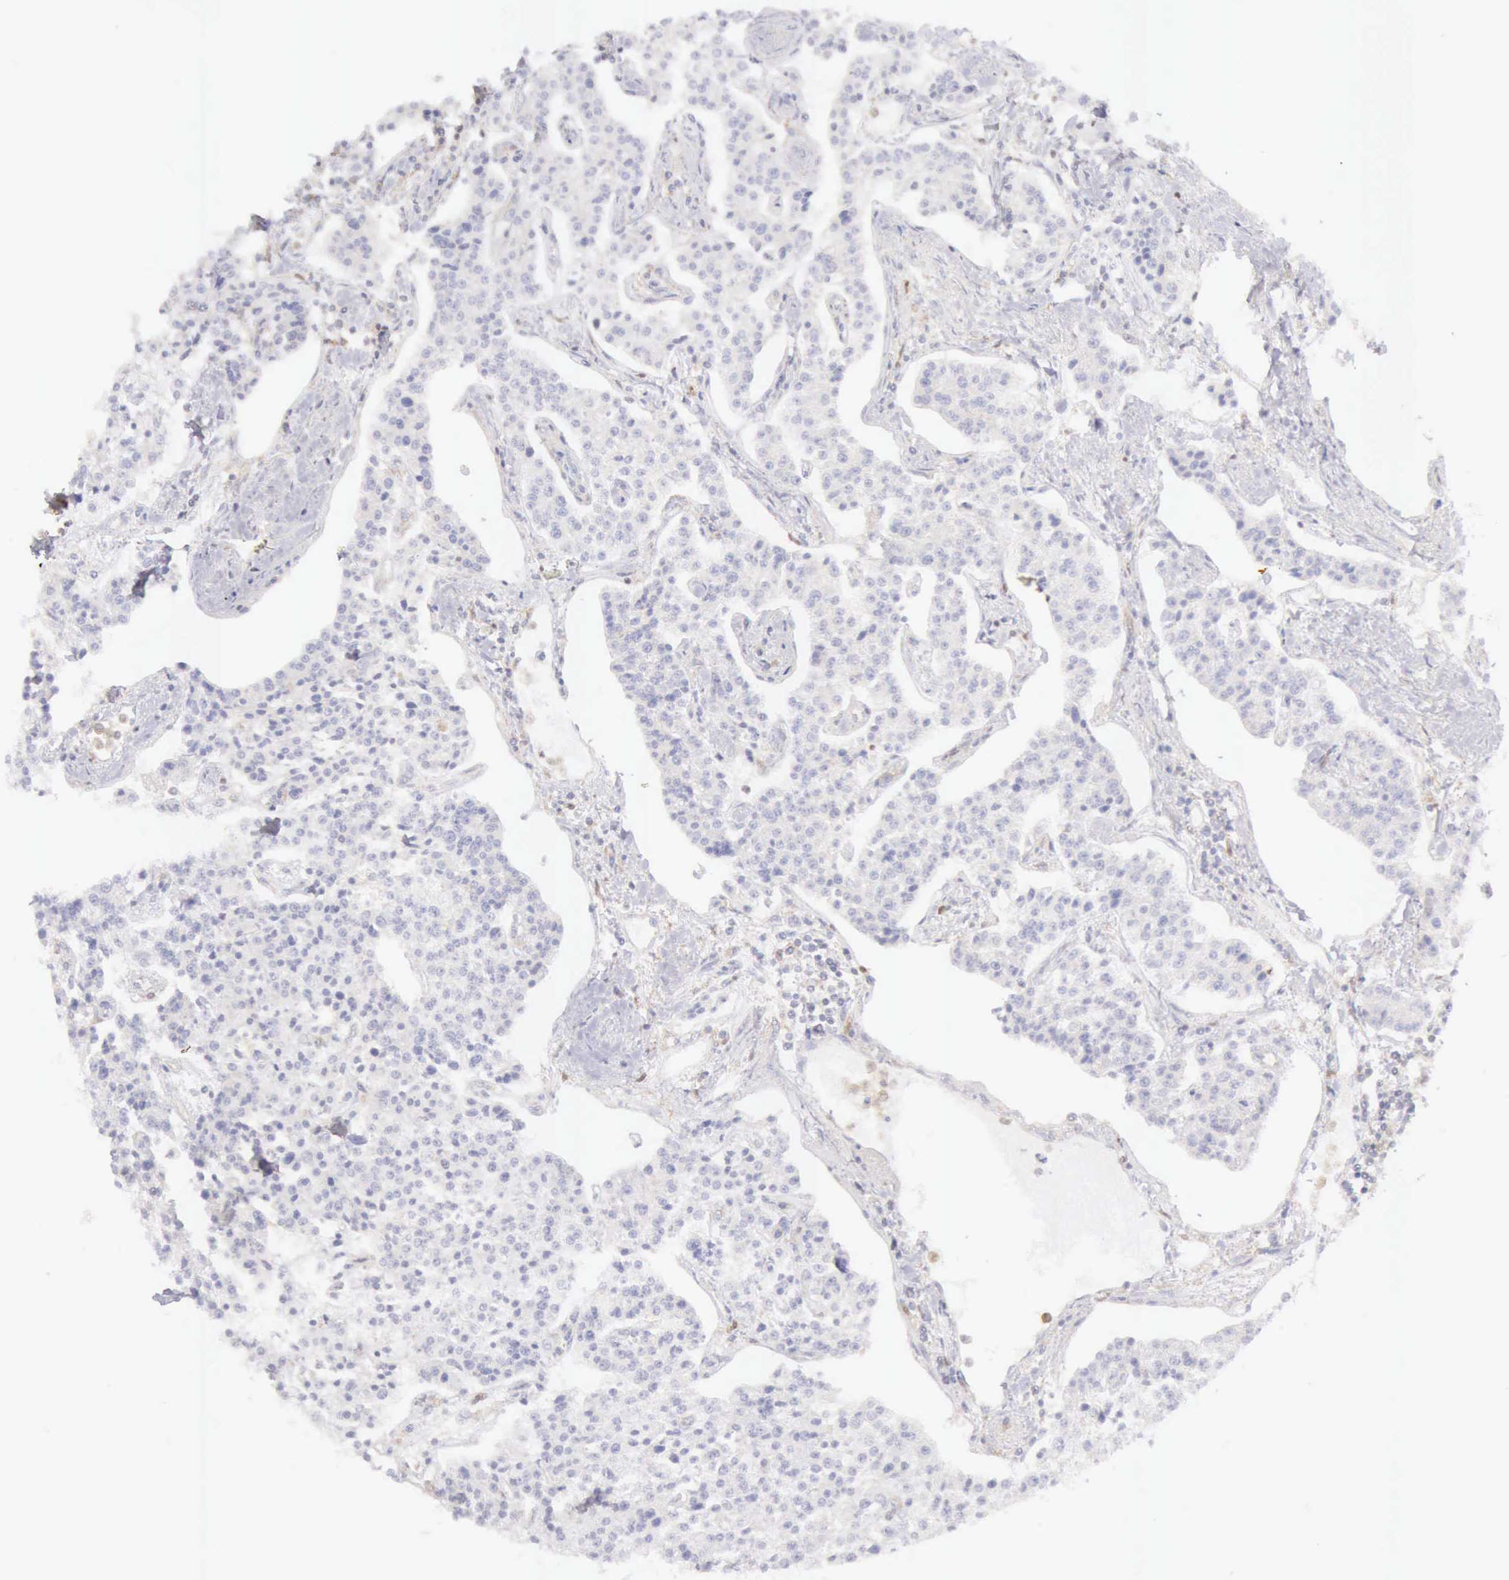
{"staining": {"intensity": "negative", "quantity": "none", "location": "none"}, "tissue": "carcinoid", "cell_type": "Tumor cells", "image_type": "cancer", "snomed": [{"axis": "morphology", "description": "Carcinoid, malignant, NOS"}, {"axis": "topography", "description": "Stomach"}], "caption": "Immunohistochemistry (IHC) micrograph of neoplastic tissue: carcinoid stained with DAB shows no significant protein staining in tumor cells.", "gene": "ARHGAP4", "patient": {"sex": "female", "age": 76}}